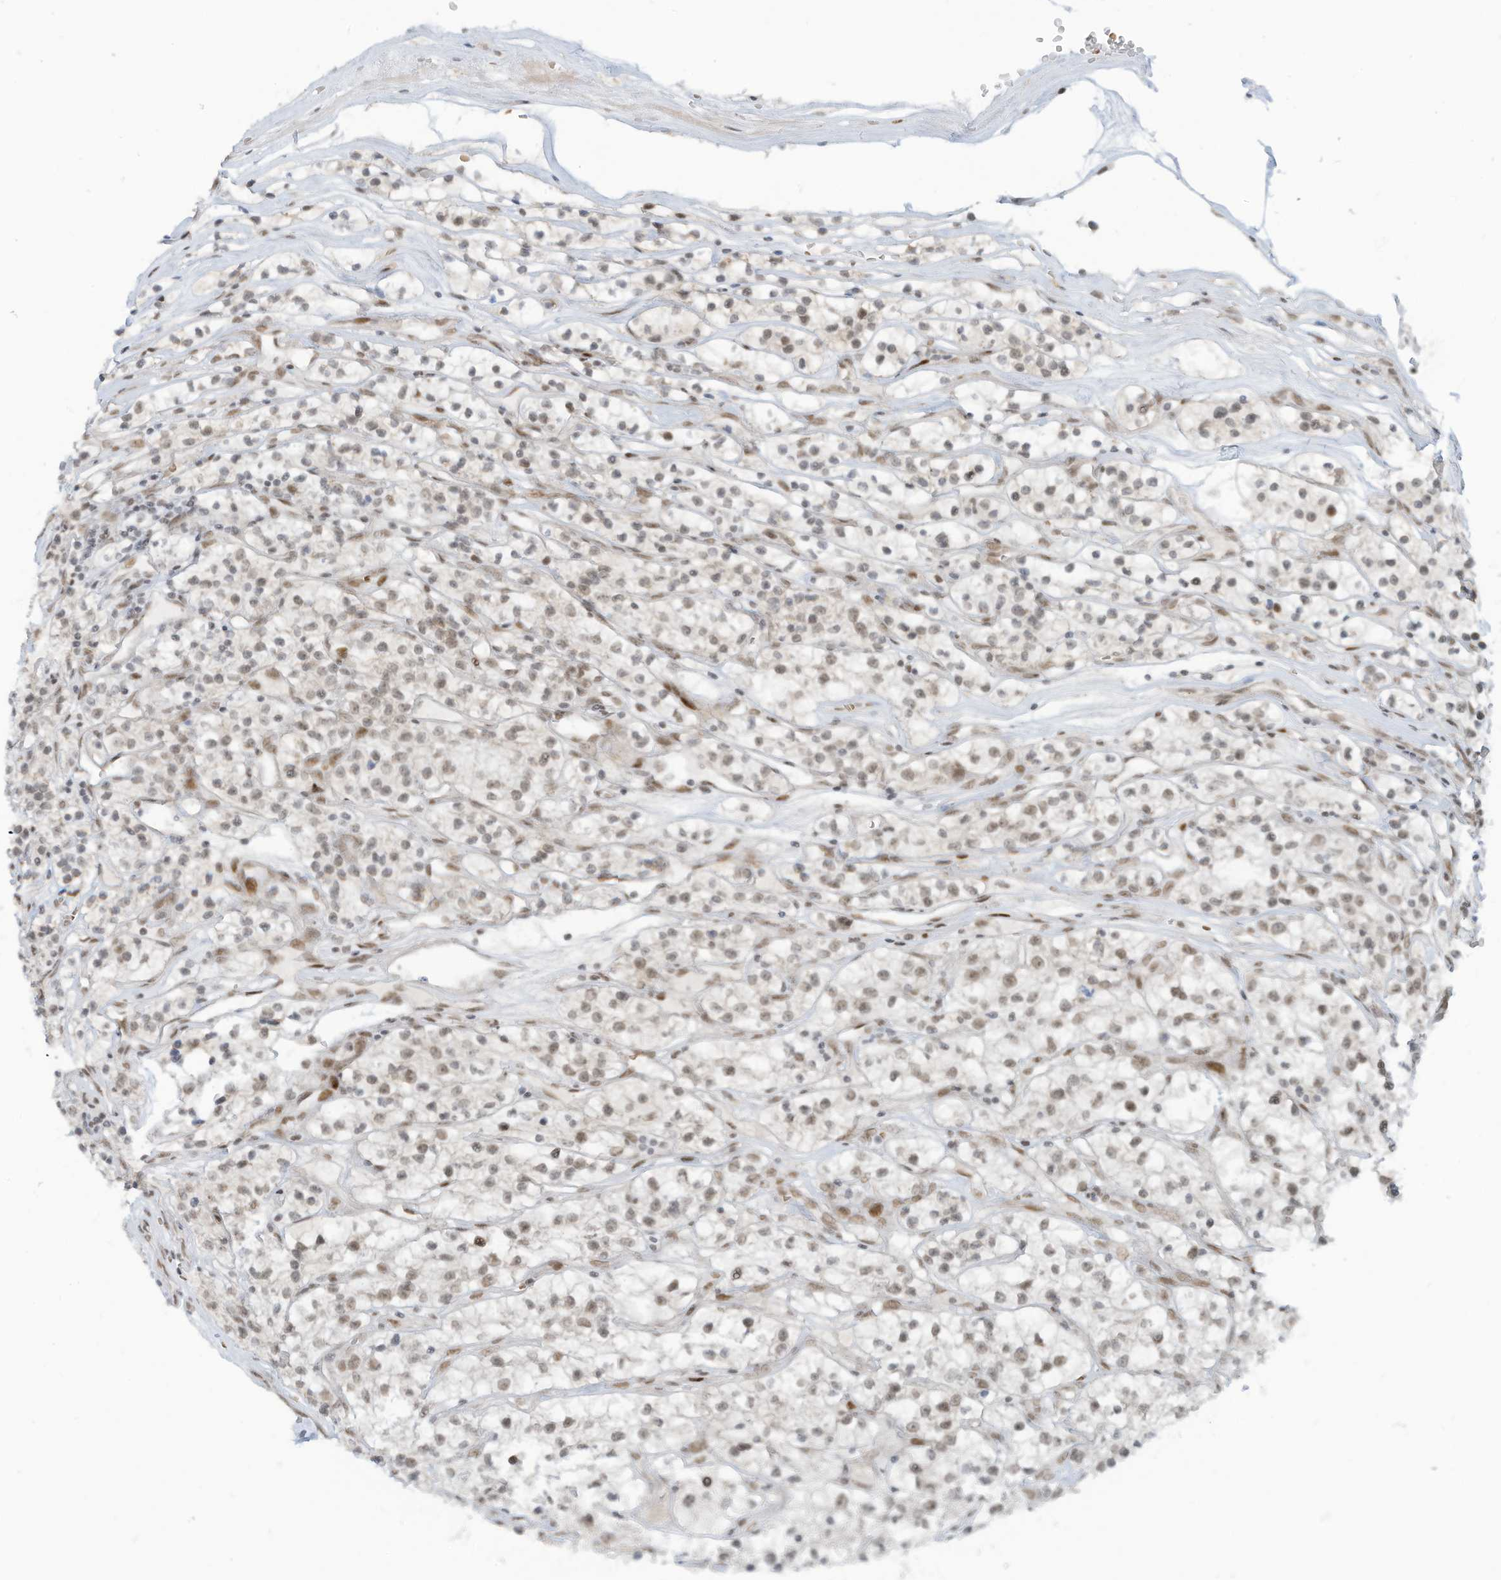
{"staining": {"intensity": "weak", "quantity": ">75%", "location": "nuclear"}, "tissue": "renal cancer", "cell_type": "Tumor cells", "image_type": "cancer", "snomed": [{"axis": "morphology", "description": "Adenocarcinoma, NOS"}, {"axis": "topography", "description": "Kidney"}], "caption": "A brown stain labels weak nuclear staining of a protein in renal cancer tumor cells.", "gene": "ECT2L", "patient": {"sex": "female", "age": 57}}